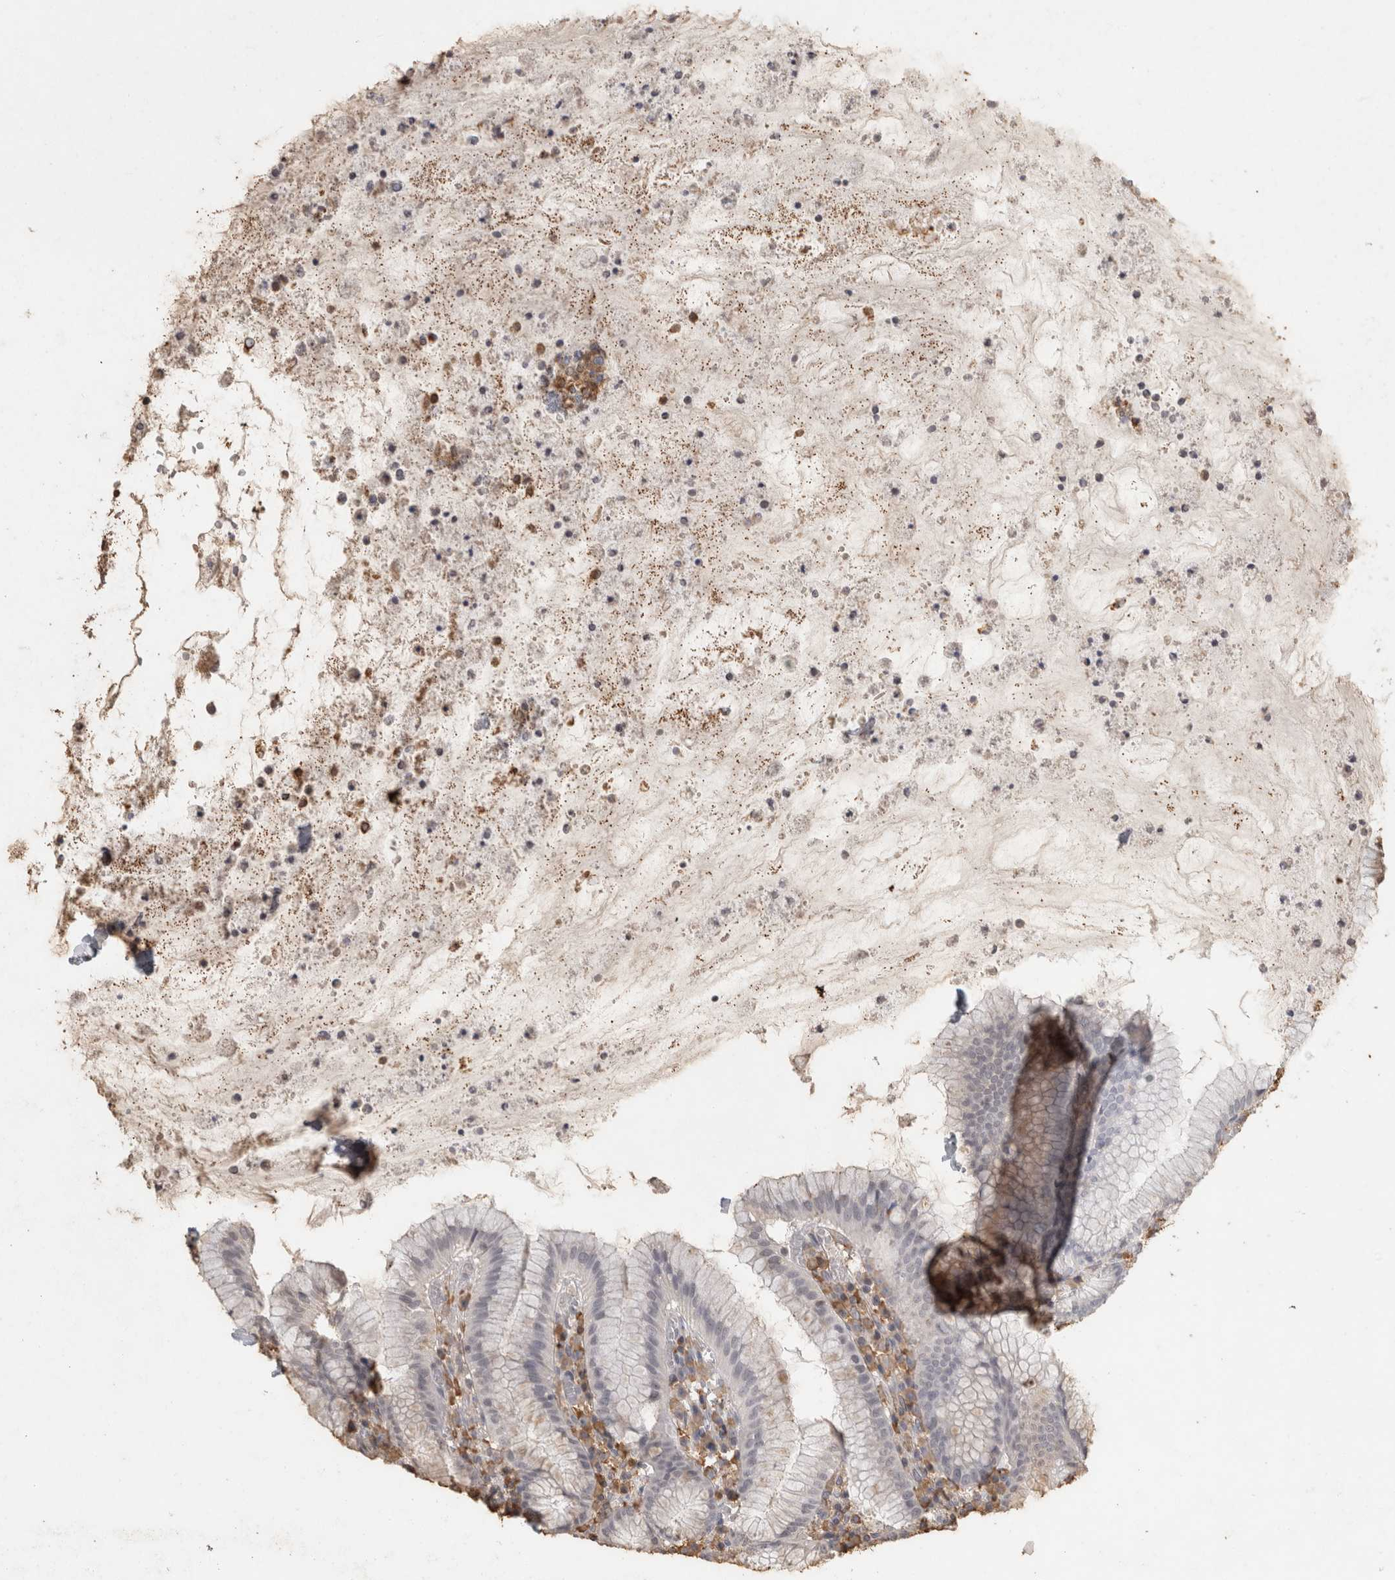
{"staining": {"intensity": "weak", "quantity": "25%-75%", "location": "cytoplasmic/membranous"}, "tissue": "stomach", "cell_type": "Glandular cells", "image_type": "normal", "snomed": [{"axis": "morphology", "description": "Normal tissue, NOS"}, {"axis": "topography", "description": "Stomach"}], "caption": "Protein analysis of normal stomach exhibits weak cytoplasmic/membranous expression in approximately 25%-75% of glandular cells.", "gene": "REPS2", "patient": {"sex": "male", "age": 55}}